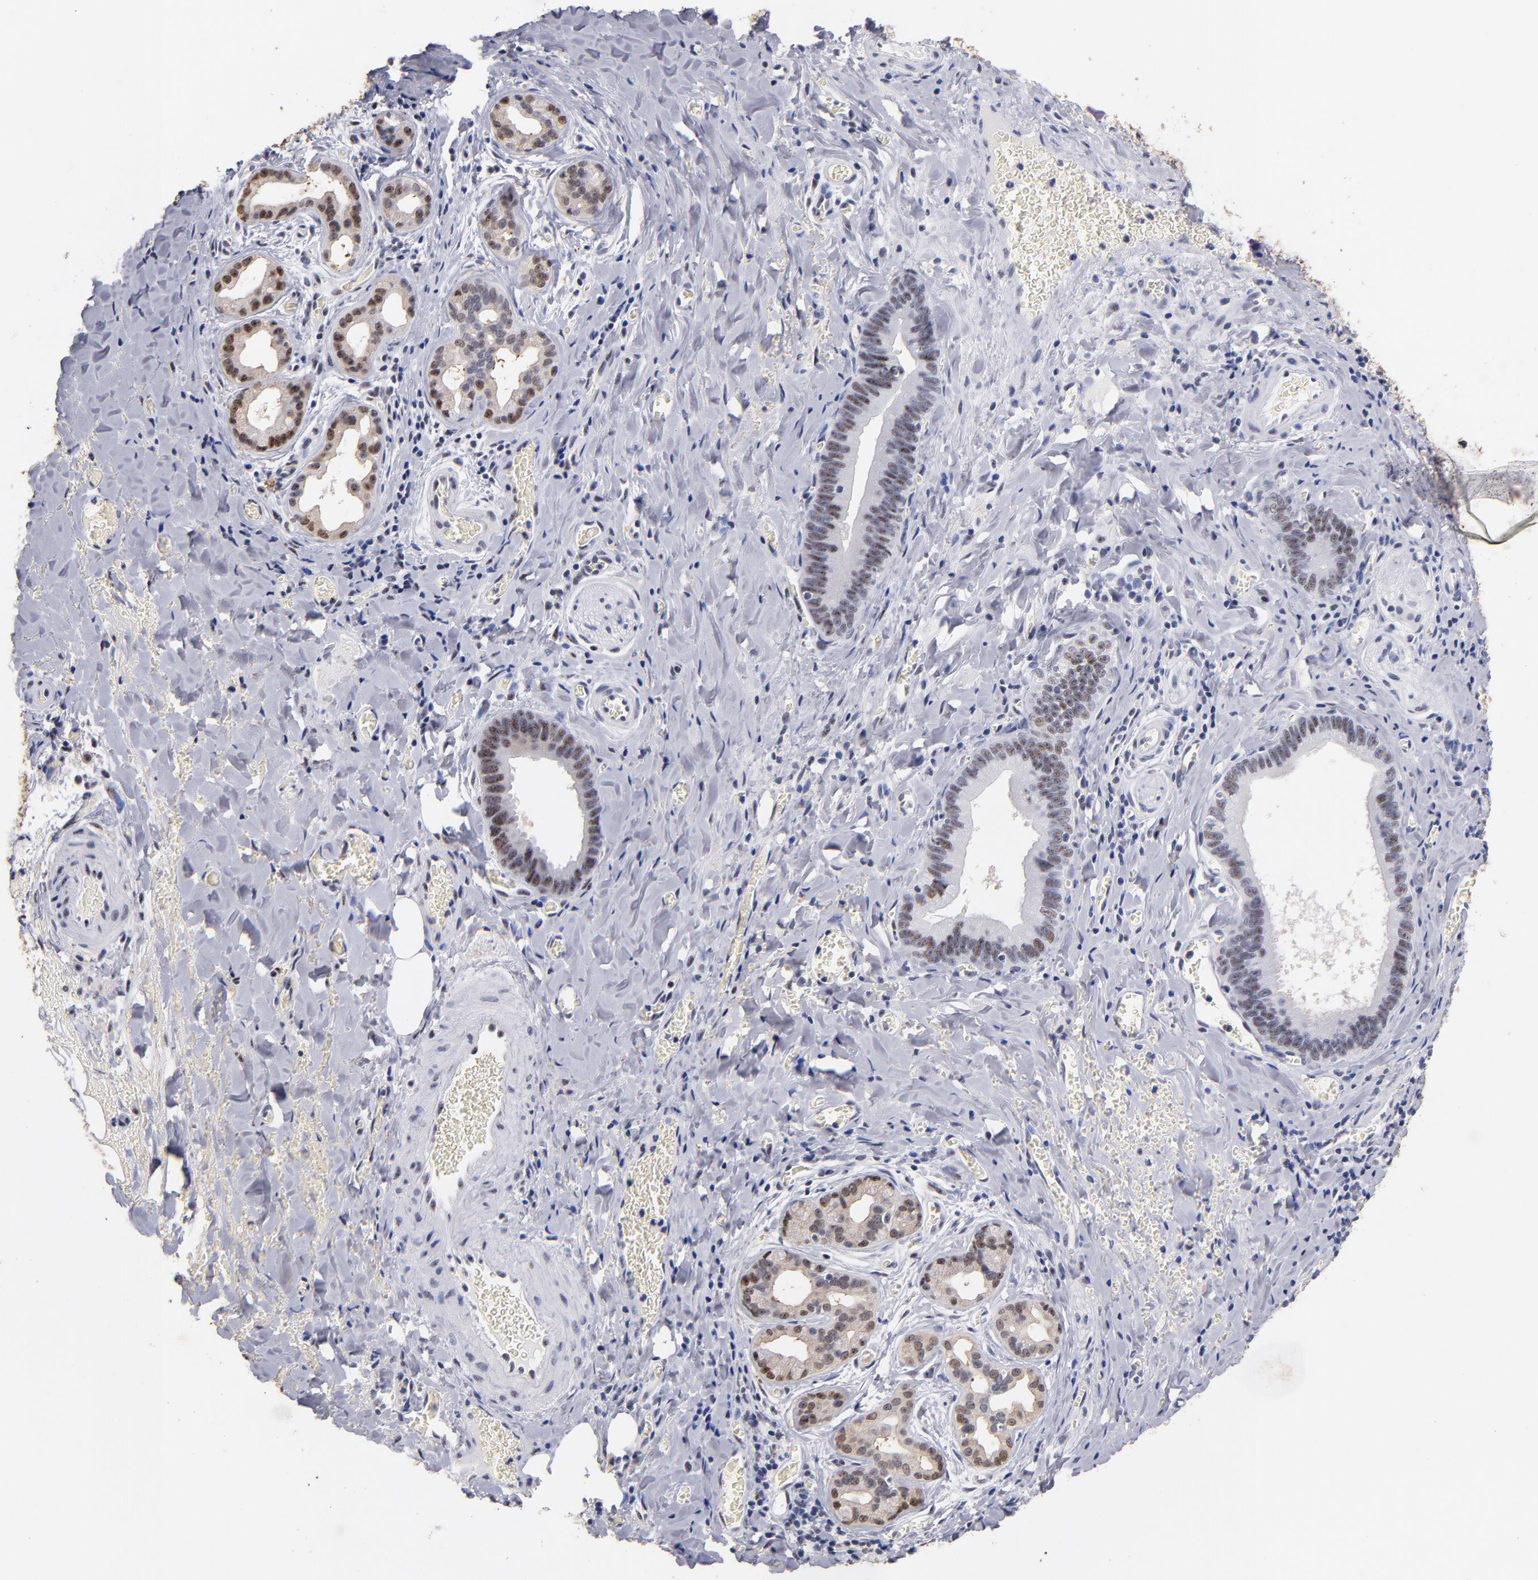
{"staining": {"intensity": "moderate", "quantity": "25%-75%", "location": "nuclear"}, "tissue": "liver cancer", "cell_type": "Tumor cells", "image_type": "cancer", "snomed": [{"axis": "morphology", "description": "Cholangiocarcinoma"}, {"axis": "topography", "description": "Liver"}], "caption": "Tumor cells demonstrate medium levels of moderate nuclear staining in approximately 25%-75% of cells in liver cancer.", "gene": "RAF1", "patient": {"sex": "female", "age": 55}}